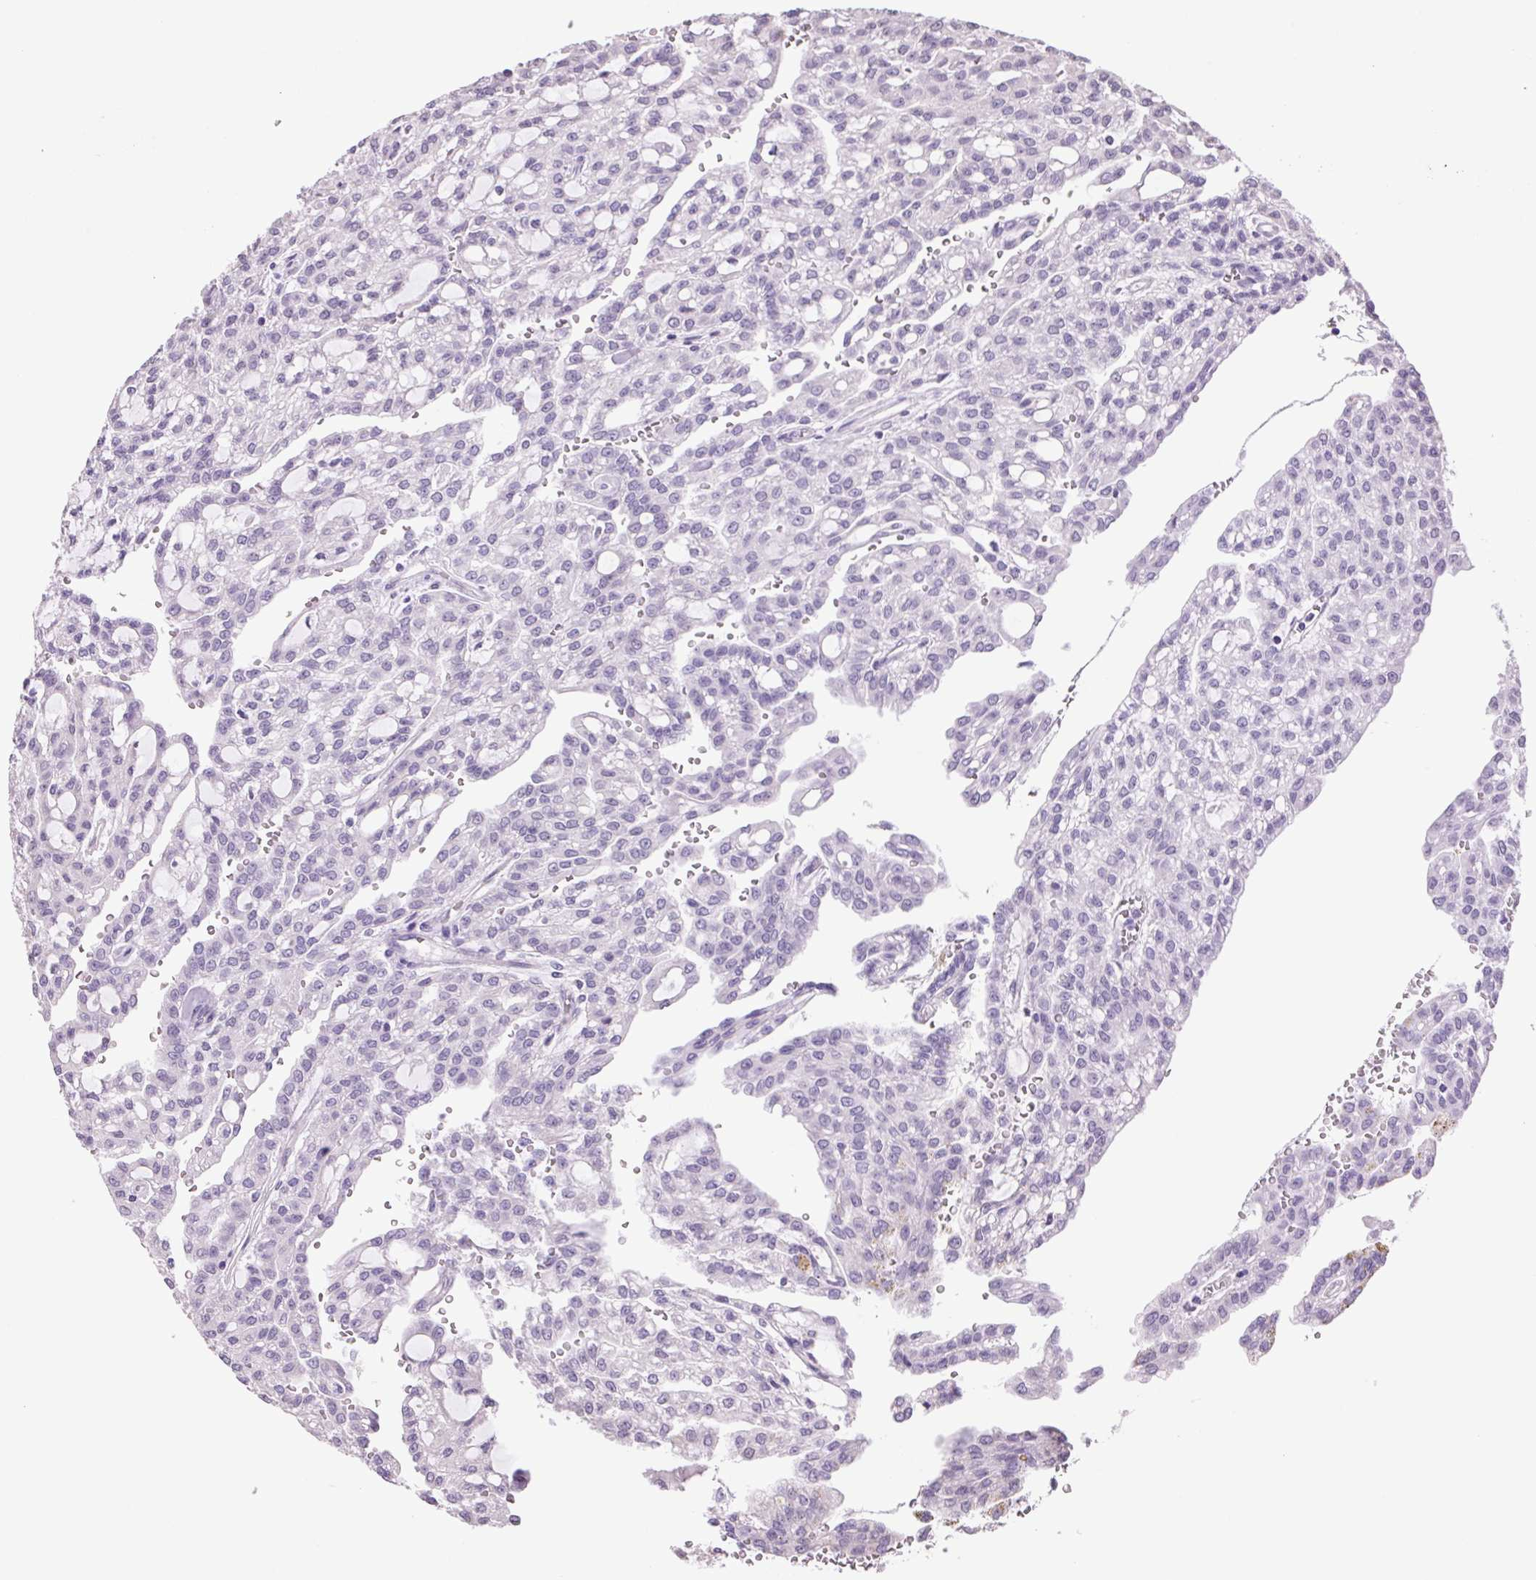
{"staining": {"intensity": "negative", "quantity": "none", "location": "none"}, "tissue": "renal cancer", "cell_type": "Tumor cells", "image_type": "cancer", "snomed": [{"axis": "morphology", "description": "Adenocarcinoma, NOS"}, {"axis": "topography", "description": "Kidney"}], "caption": "High magnification brightfield microscopy of adenocarcinoma (renal) stained with DAB (3,3'-diaminobenzidine) (brown) and counterstained with hematoxylin (blue): tumor cells show no significant staining. (DAB (3,3'-diaminobenzidine) immunohistochemistry (IHC) visualized using brightfield microscopy, high magnification).", "gene": "VWA3B", "patient": {"sex": "male", "age": 63}}